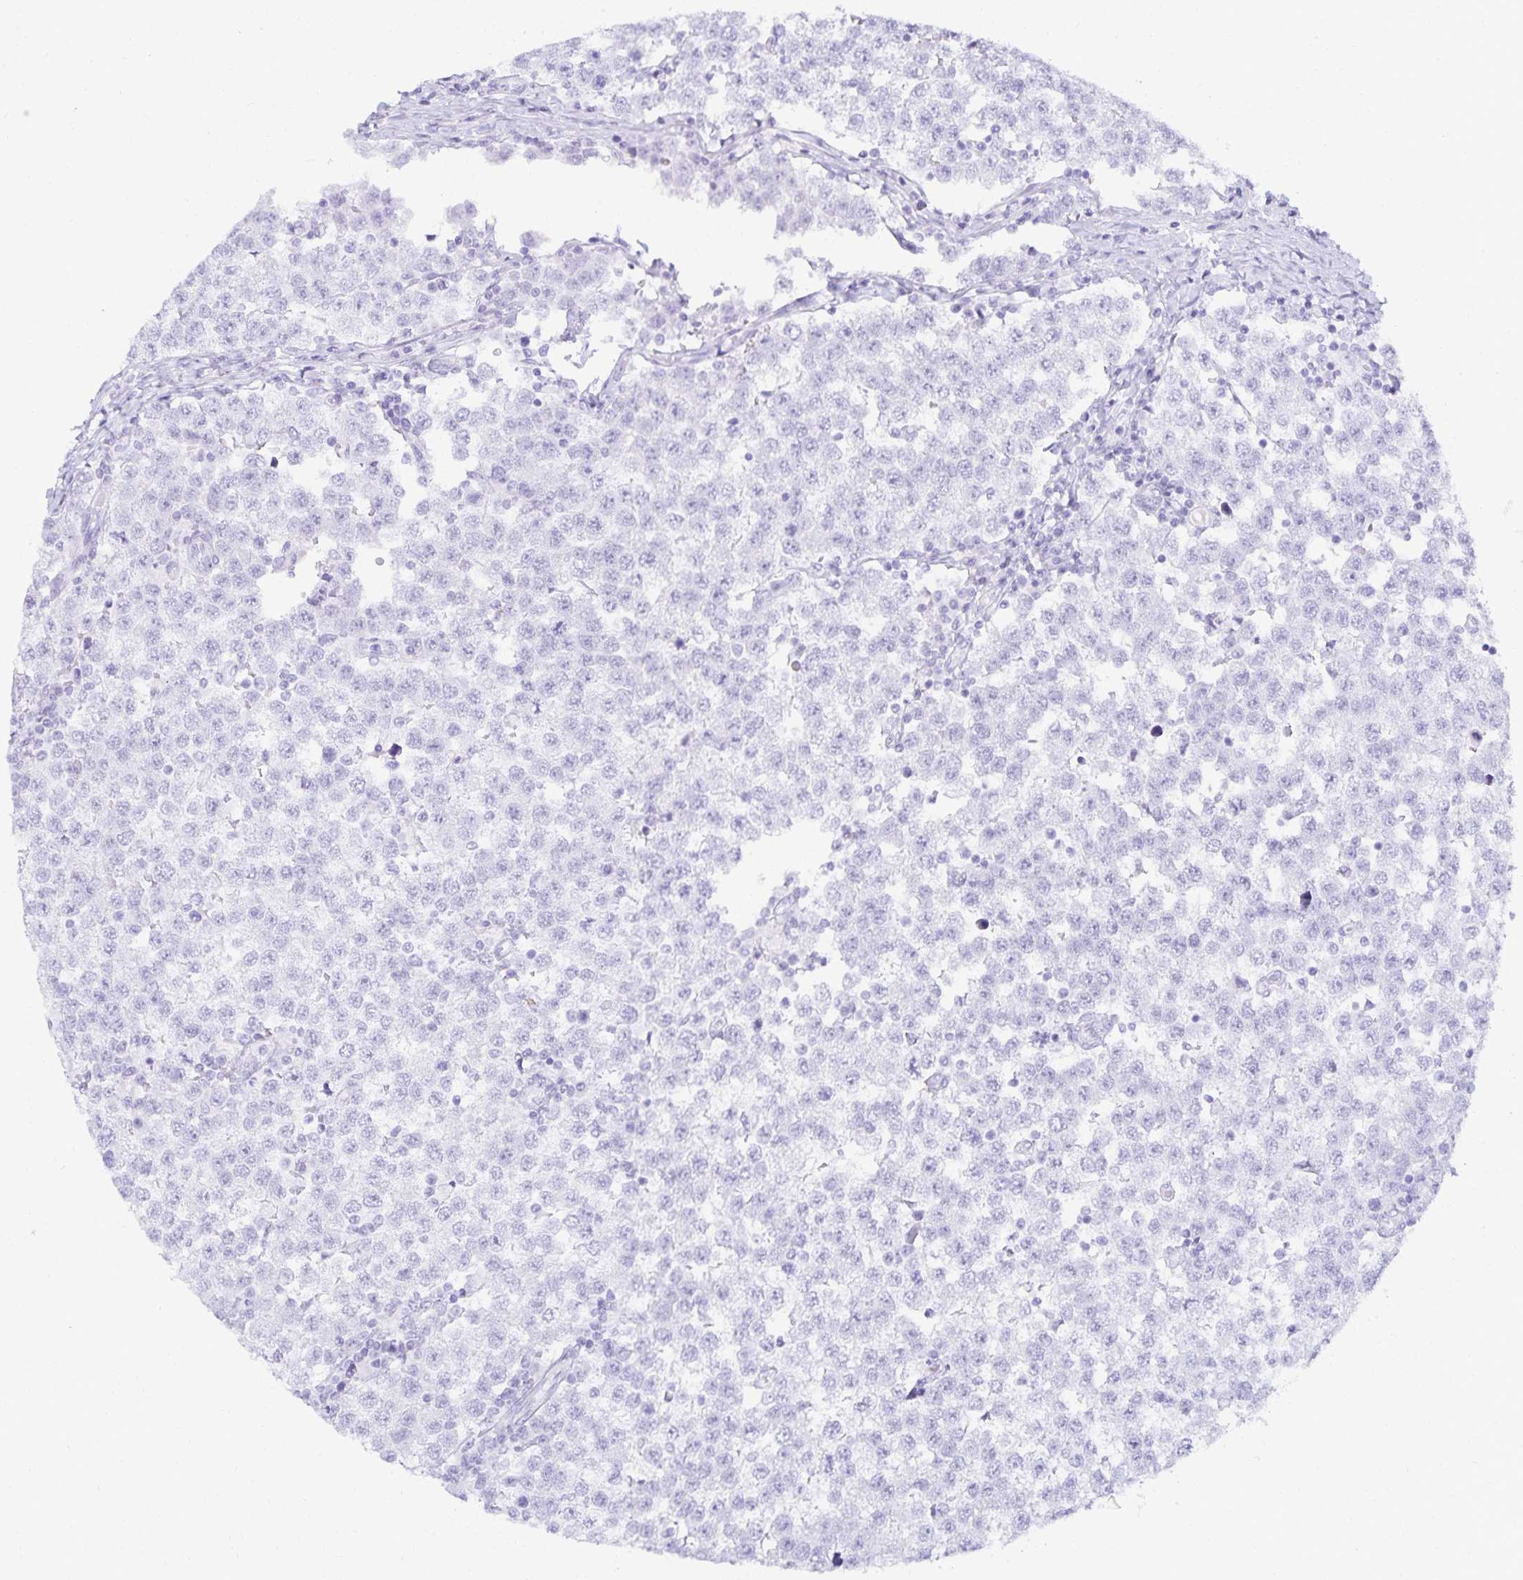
{"staining": {"intensity": "negative", "quantity": "none", "location": "none"}, "tissue": "testis cancer", "cell_type": "Tumor cells", "image_type": "cancer", "snomed": [{"axis": "morphology", "description": "Seminoma, NOS"}, {"axis": "topography", "description": "Testis"}], "caption": "A micrograph of seminoma (testis) stained for a protein reveals no brown staining in tumor cells.", "gene": "GP2", "patient": {"sex": "male", "age": 34}}